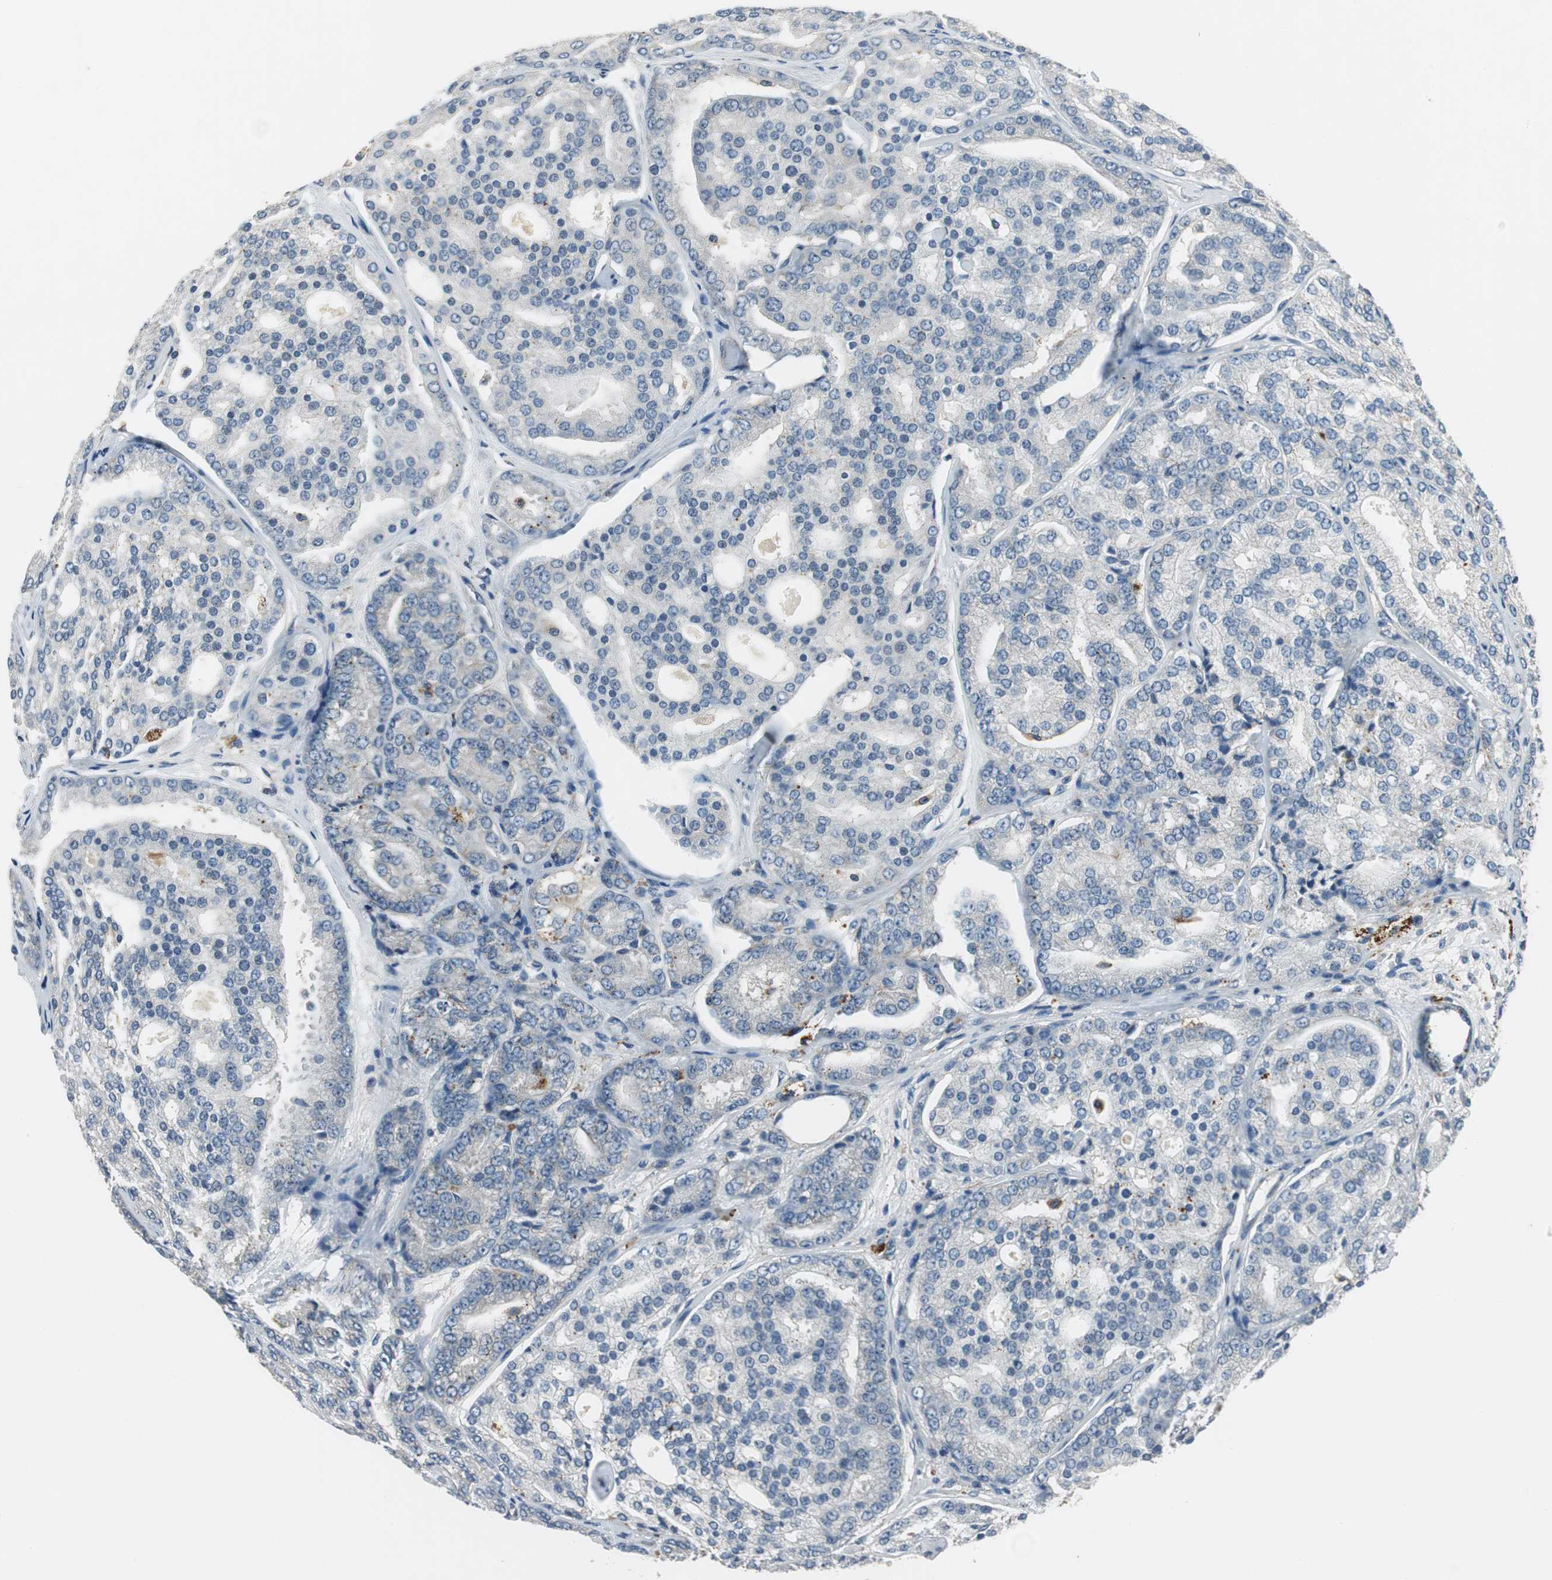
{"staining": {"intensity": "negative", "quantity": "none", "location": "none"}, "tissue": "prostate cancer", "cell_type": "Tumor cells", "image_type": "cancer", "snomed": [{"axis": "morphology", "description": "Adenocarcinoma, High grade"}, {"axis": "topography", "description": "Prostate"}], "caption": "This is an IHC image of prostate cancer (high-grade adenocarcinoma). There is no positivity in tumor cells.", "gene": "NCK1", "patient": {"sex": "male", "age": 64}}